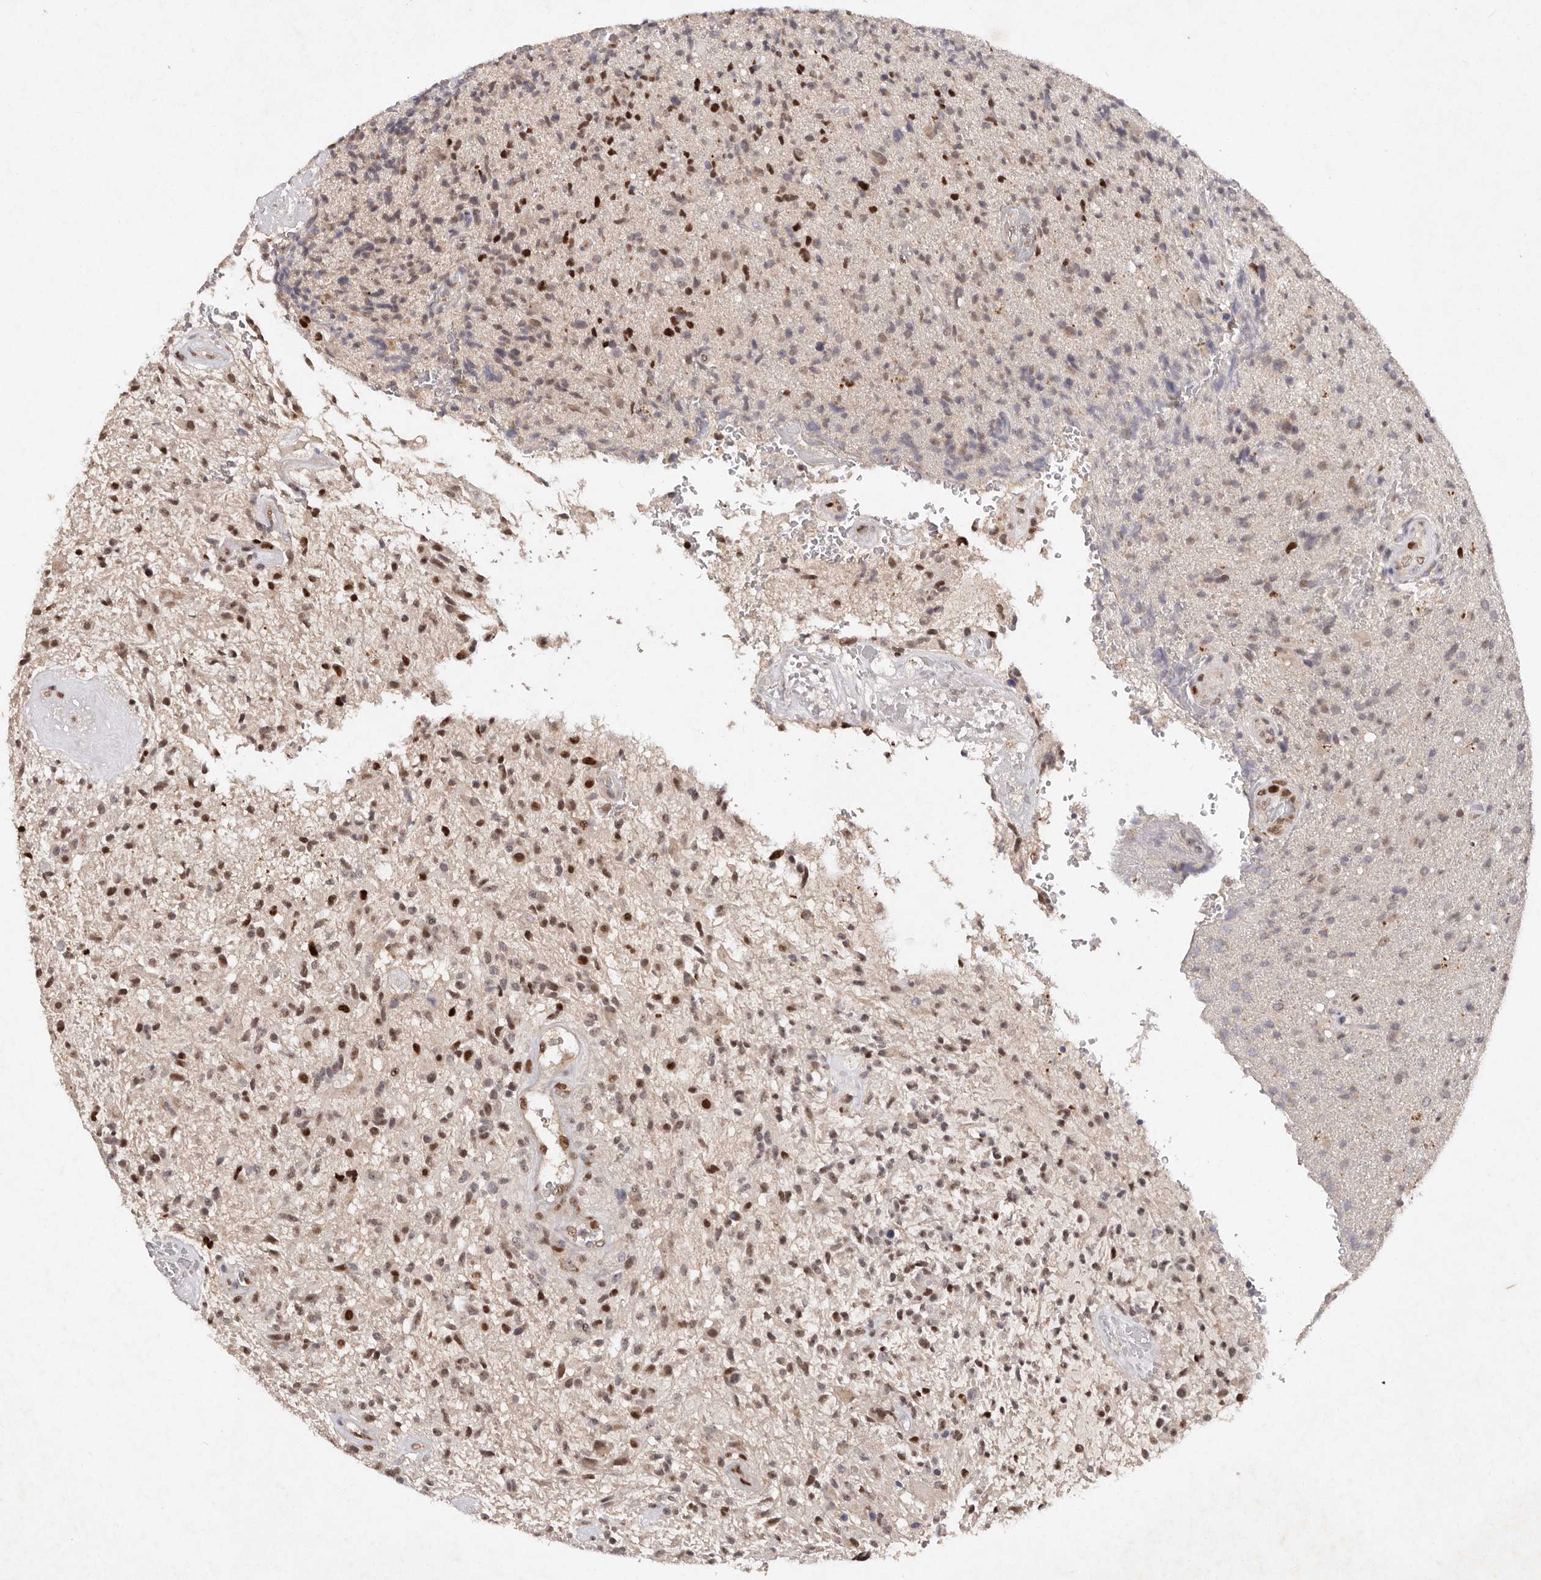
{"staining": {"intensity": "strong", "quantity": "25%-75%", "location": "nuclear"}, "tissue": "glioma", "cell_type": "Tumor cells", "image_type": "cancer", "snomed": [{"axis": "morphology", "description": "Glioma, malignant, High grade"}, {"axis": "topography", "description": "Brain"}], "caption": "Protein analysis of malignant high-grade glioma tissue displays strong nuclear positivity in approximately 25%-75% of tumor cells.", "gene": "KLF7", "patient": {"sex": "male", "age": 72}}